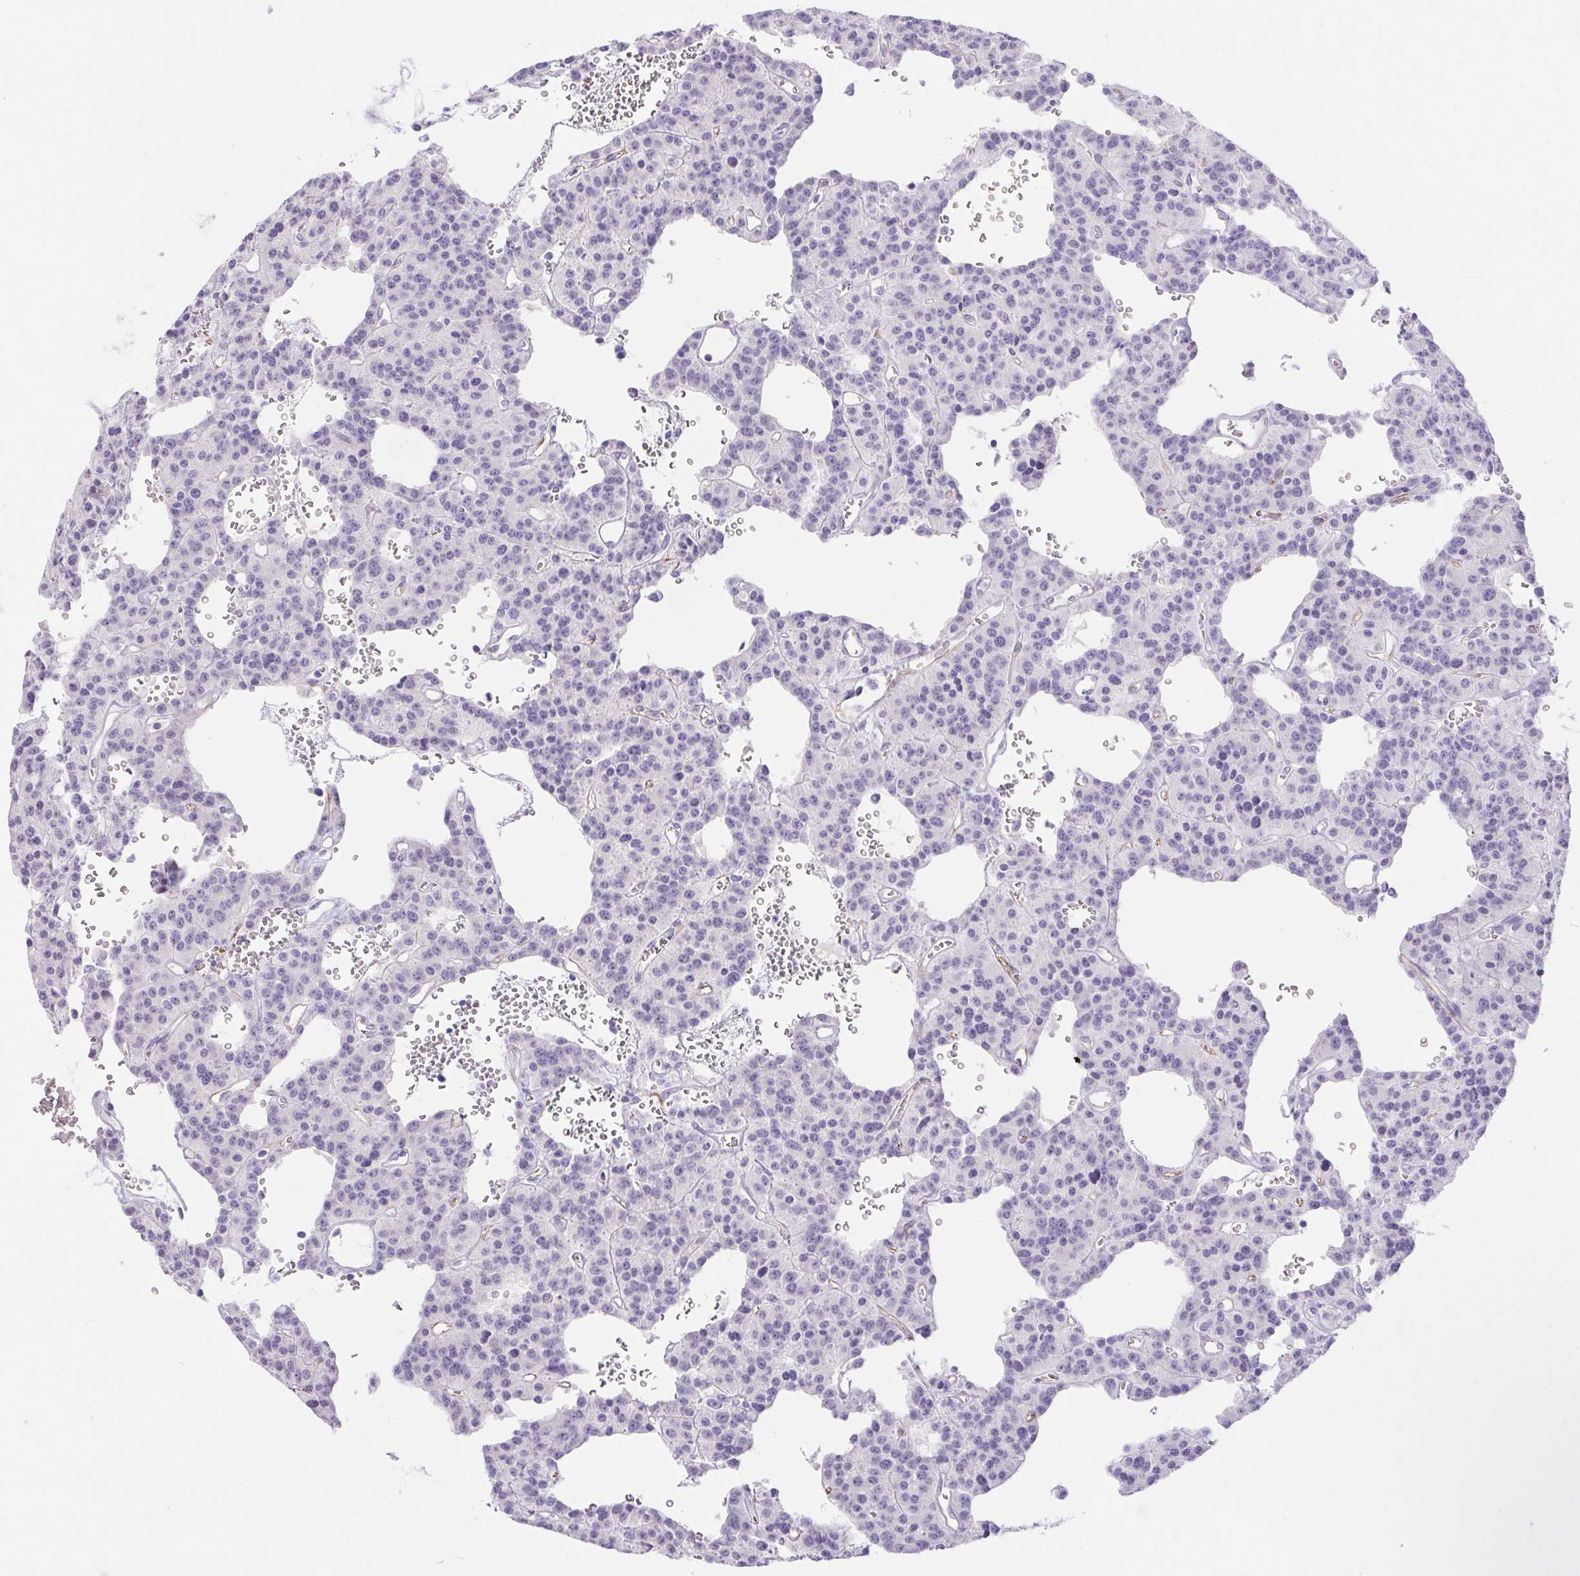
{"staining": {"intensity": "negative", "quantity": "none", "location": "none"}, "tissue": "carcinoid", "cell_type": "Tumor cells", "image_type": "cancer", "snomed": [{"axis": "morphology", "description": "Carcinoid, malignant, NOS"}, {"axis": "topography", "description": "Lung"}], "caption": "Tumor cells show no significant protein expression in carcinoid (malignant).", "gene": "ERP27", "patient": {"sex": "female", "age": 71}}